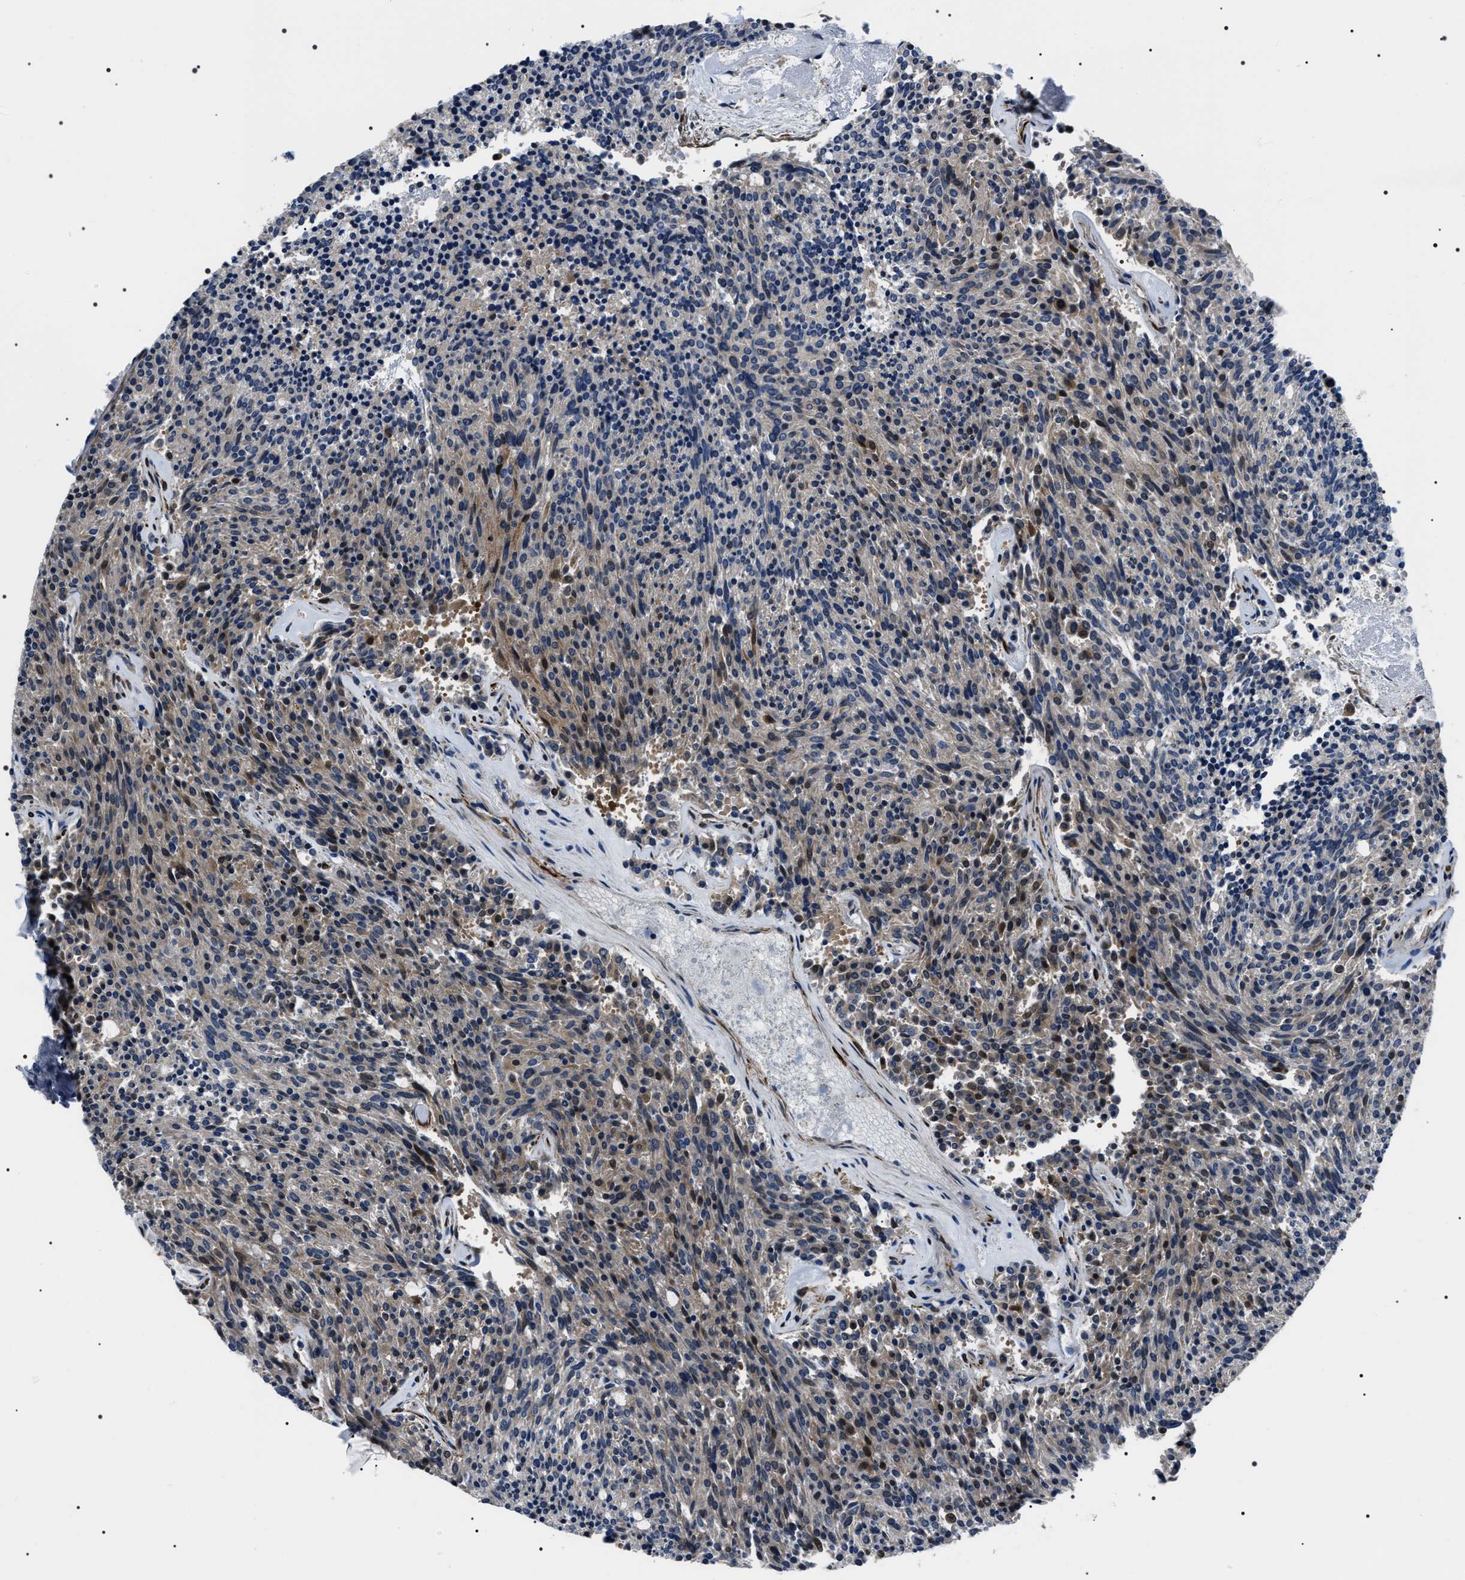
{"staining": {"intensity": "moderate", "quantity": "<25%", "location": "cytoplasmic/membranous"}, "tissue": "carcinoid", "cell_type": "Tumor cells", "image_type": "cancer", "snomed": [{"axis": "morphology", "description": "Carcinoid, malignant, NOS"}, {"axis": "topography", "description": "Pancreas"}], "caption": "This histopathology image reveals immunohistochemistry (IHC) staining of carcinoid (malignant), with low moderate cytoplasmic/membranous positivity in about <25% of tumor cells.", "gene": "BAG2", "patient": {"sex": "female", "age": 54}}